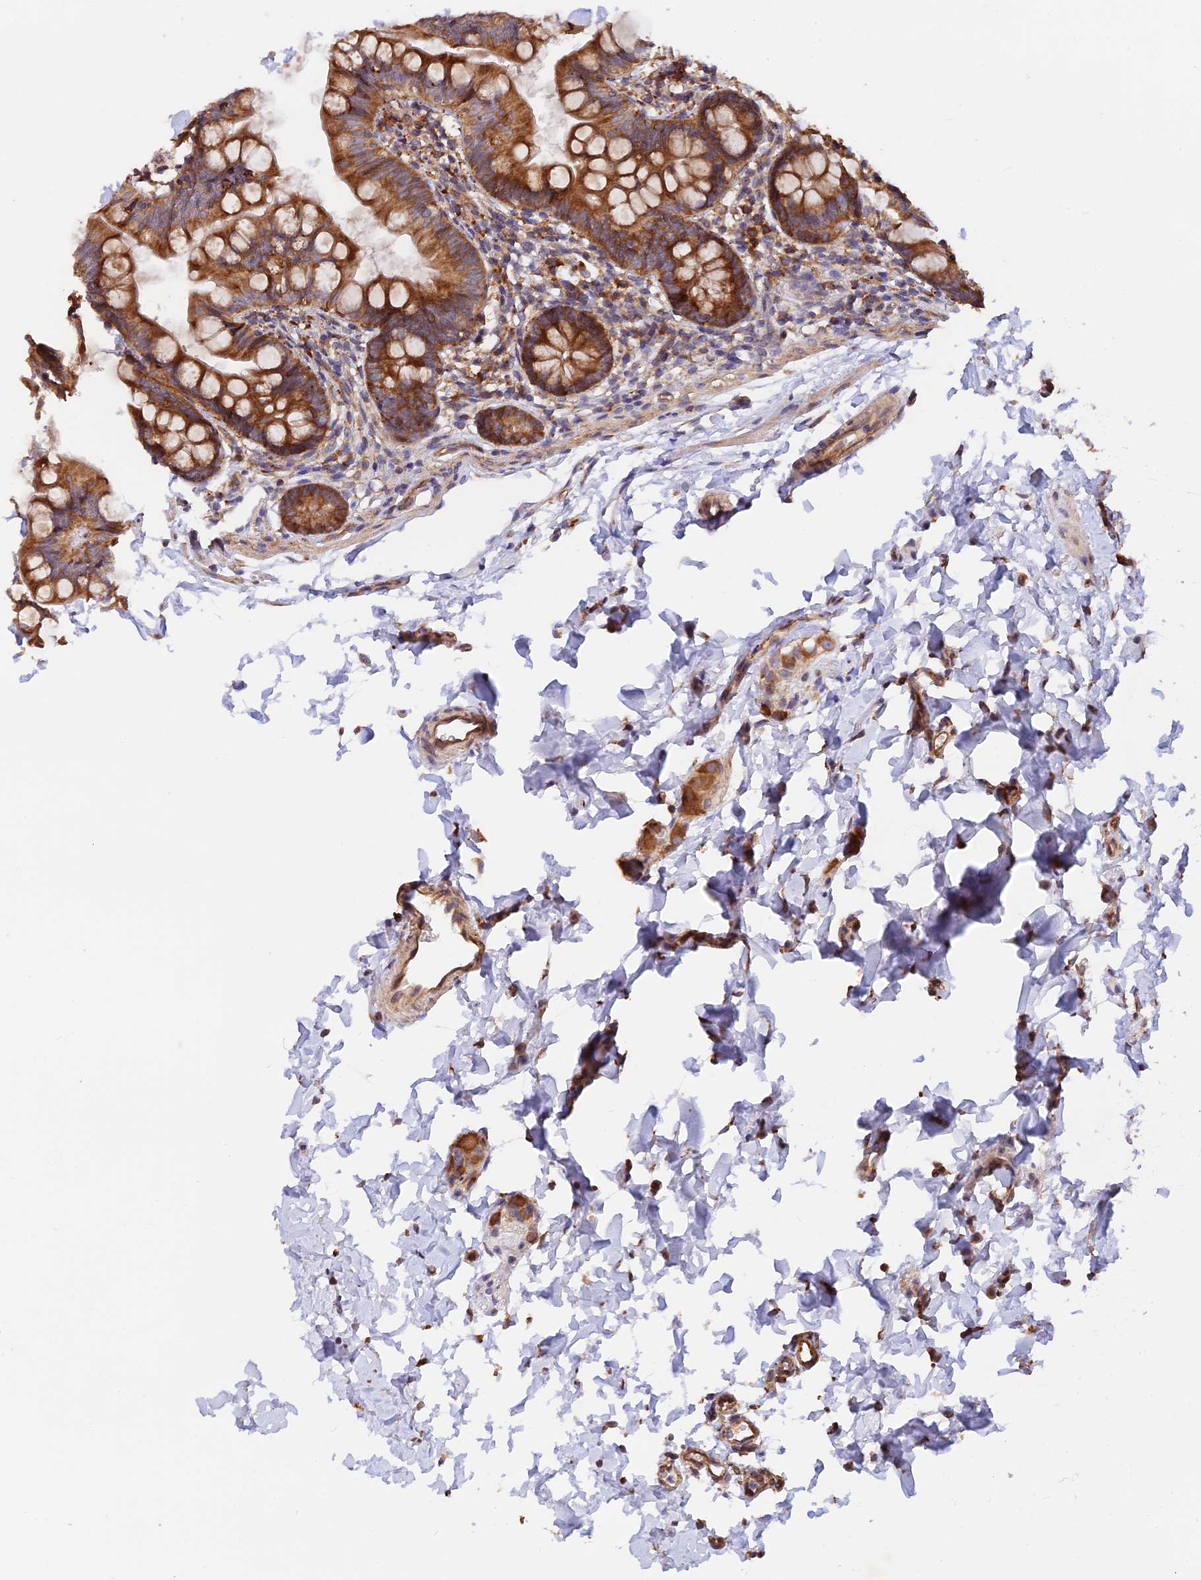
{"staining": {"intensity": "strong", "quantity": ">75%", "location": "cytoplasmic/membranous"}, "tissue": "small intestine", "cell_type": "Glandular cells", "image_type": "normal", "snomed": [{"axis": "morphology", "description": "Normal tissue, NOS"}, {"axis": "topography", "description": "Small intestine"}], "caption": "Immunohistochemistry of benign small intestine reveals high levels of strong cytoplasmic/membranous expression in about >75% of glandular cells.", "gene": "RPL5", "patient": {"sex": "male", "age": 7}}